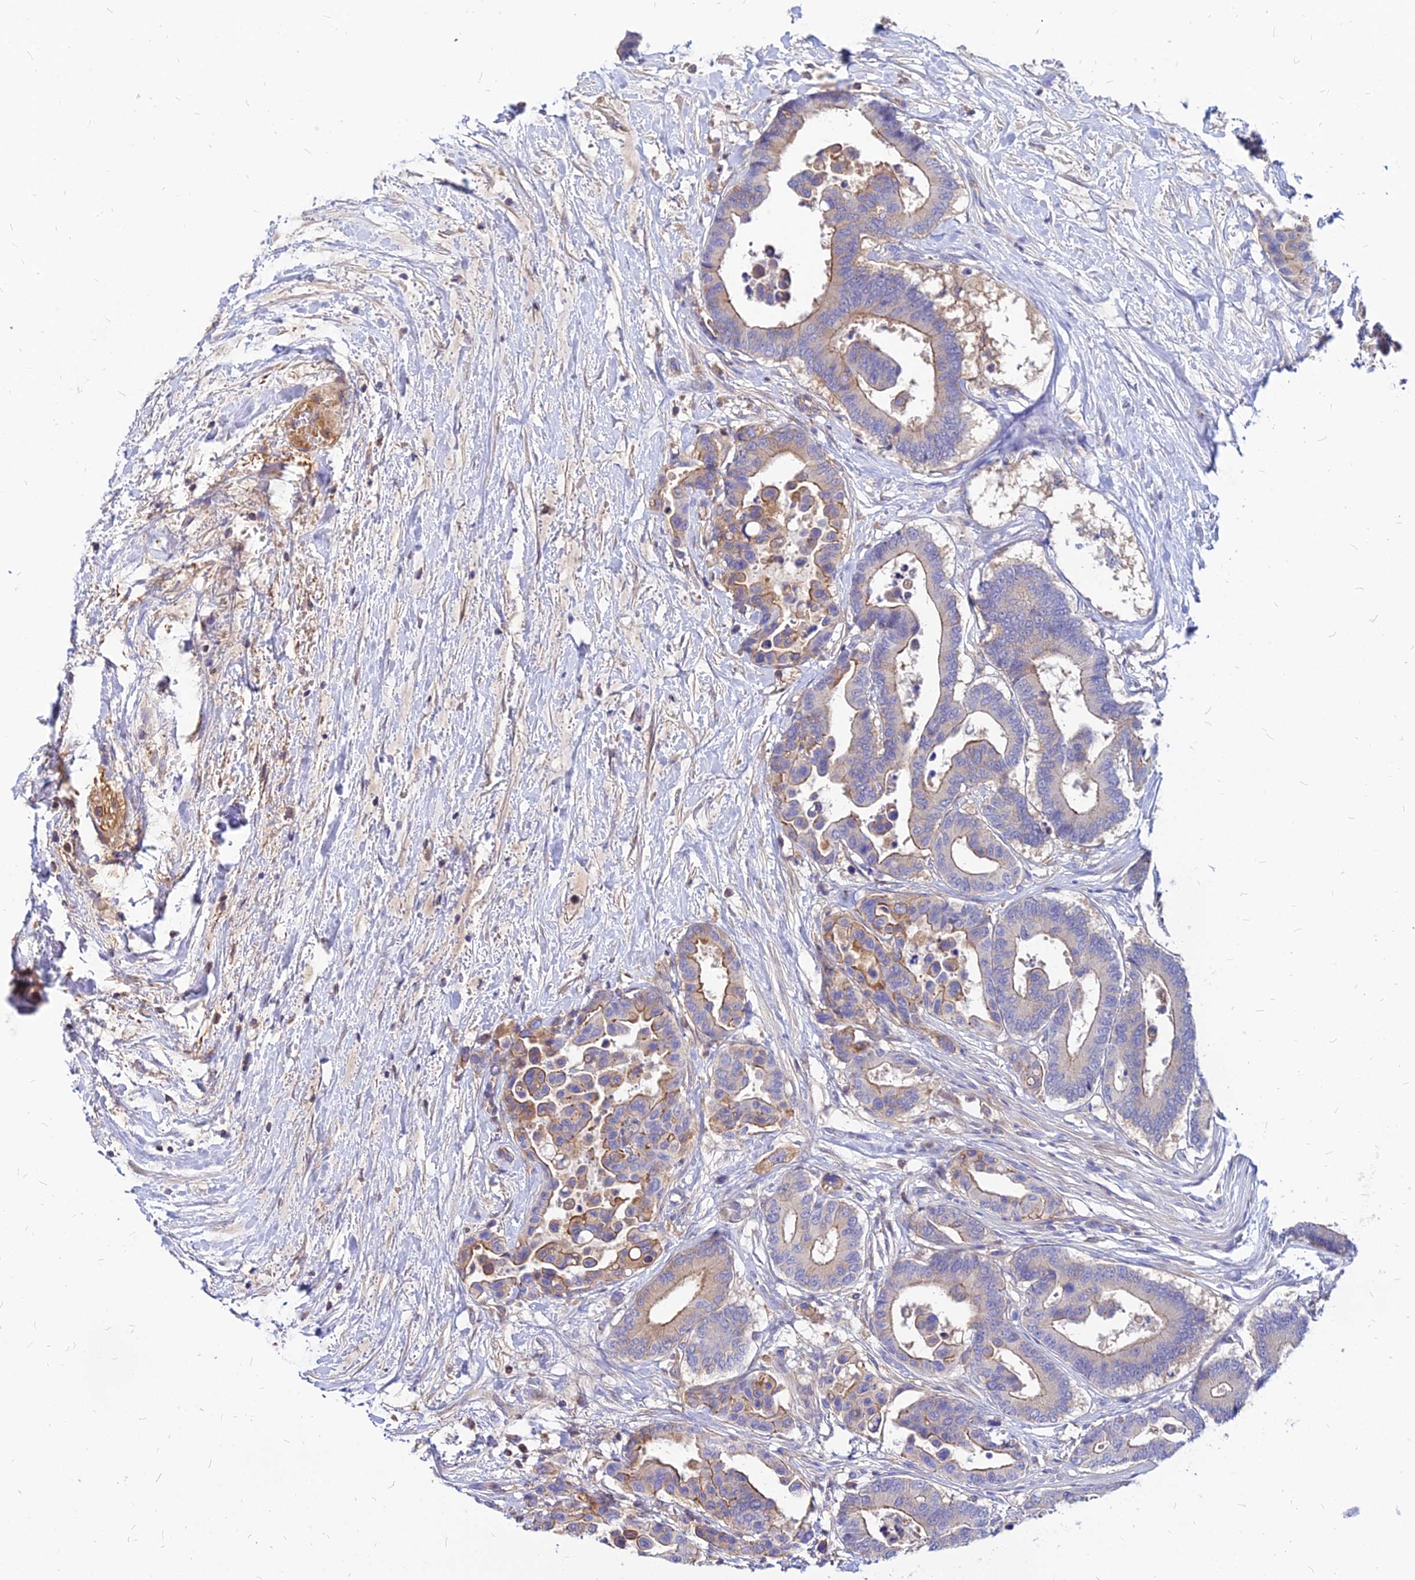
{"staining": {"intensity": "moderate", "quantity": "25%-75%", "location": "cytoplasmic/membranous"}, "tissue": "colorectal cancer", "cell_type": "Tumor cells", "image_type": "cancer", "snomed": [{"axis": "morphology", "description": "Normal tissue, NOS"}, {"axis": "morphology", "description": "Adenocarcinoma, NOS"}, {"axis": "topography", "description": "Colon"}], "caption": "Immunohistochemistry (IHC) (DAB (3,3'-diaminobenzidine)) staining of human colorectal cancer (adenocarcinoma) shows moderate cytoplasmic/membranous protein positivity in approximately 25%-75% of tumor cells. The staining was performed using DAB, with brown indicating positive protein expression. Nuclei are stained blue with hematoxylin.", "gene": "ACSM6", "patient": {"sex": "male", "age": 82}}